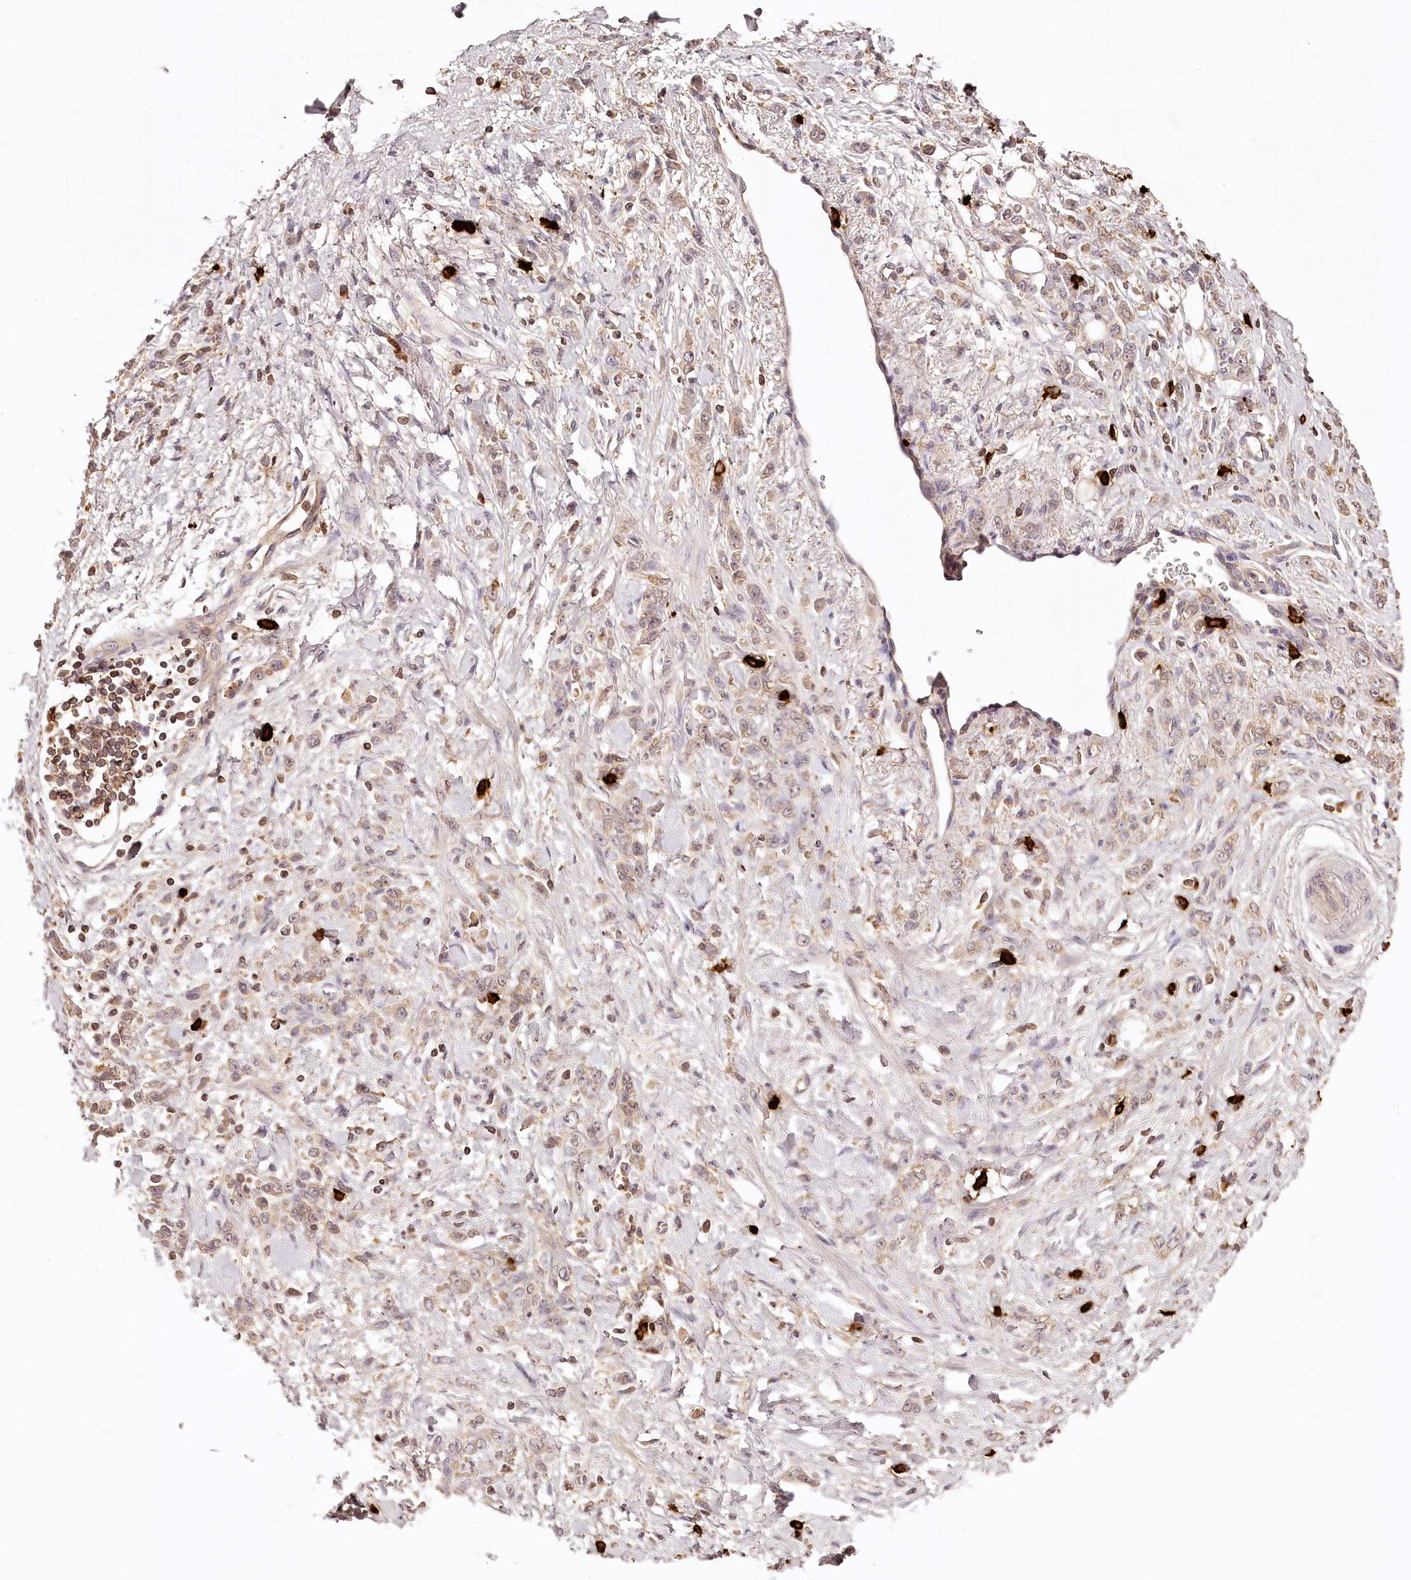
{"staining": {"intensity": "weak", "quantity": "25%-75%", "location": "cytoplasmic/membranous"}, "tissue": "stomach cancer", "cell_type": "Tumor cells", "image_type": "cancer", "snomed": [{"axis": "morphology", "description": "Normal tissue, NOS"}, {"axis": "morphology", "description": "Adenocarcinoma, NOS"}, {"axis": "topography", "description": "Stomach"}], "caption": "This image exhibits immunohistochemistry staining of human stomach cancer (adenocarcinoma), with low weak cytoplasmic/membranous expression in about 25%-75% of tumor cells.", "gene": "SYNGR1", "patient": {"sex": "male", "age": 82}}